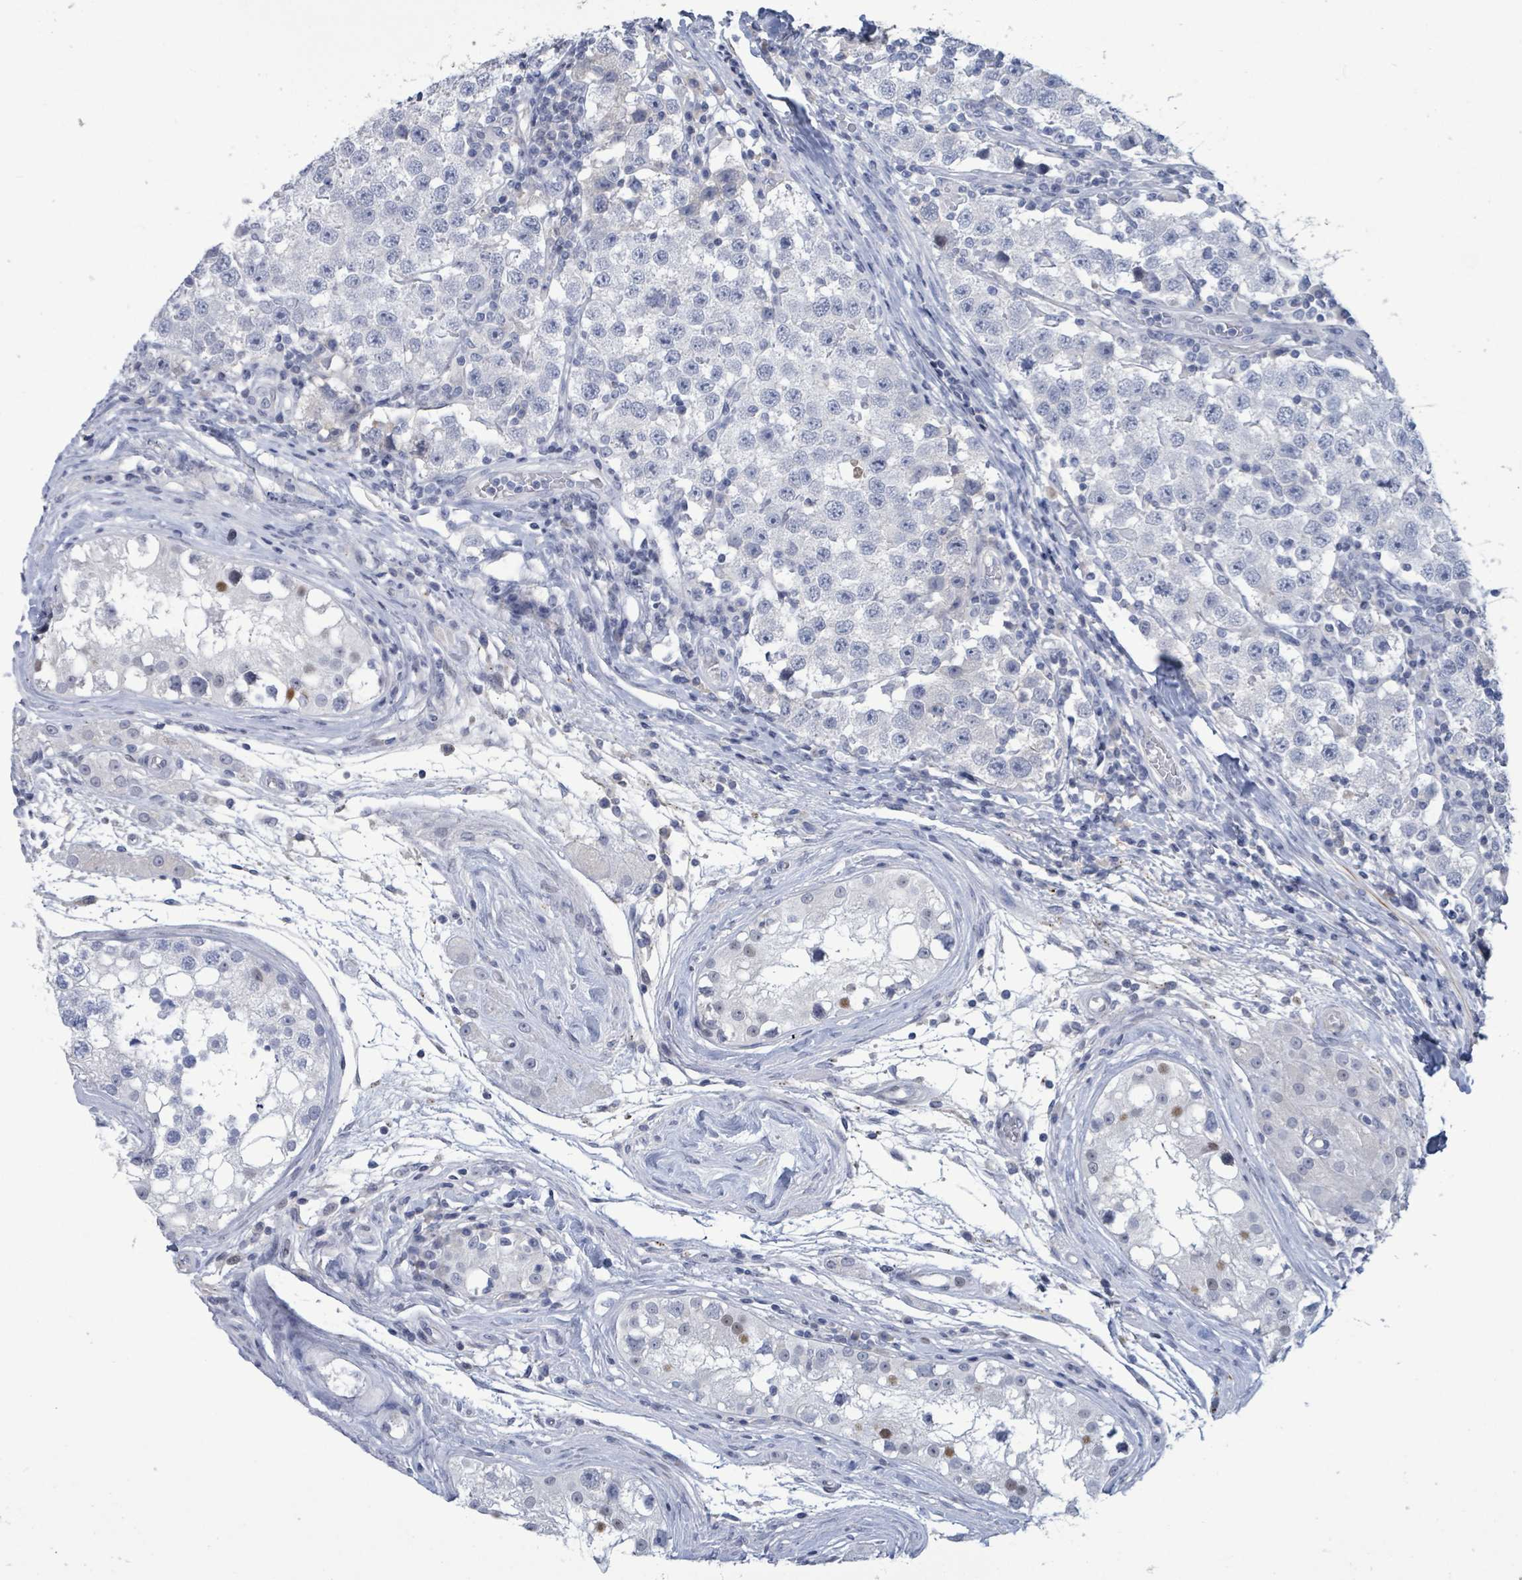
{"staining": {"intensity": "negative", "quantity": "none", "location": "none"}, "tissue": "testis cancer", "cell_type": "Tumor cells", "image_type": "cancer", "snomed": [{"axis": "morphology", "description": "Seminoma, NOS"}, {"axis": "topography", "description": "Testis"}], "caption": "Photomicrograph shows no protein positivity in tumor cells of testis cancer tissue. The staining was performed using DAB (3,3'-diaminobenzidine) to visualize the protein expression in brown, while the nuclei were stained in blue with hematoxylin (Magnification: 20x).", "gene": "NTN3", "patient": {"sex": "male", "age": 34}}